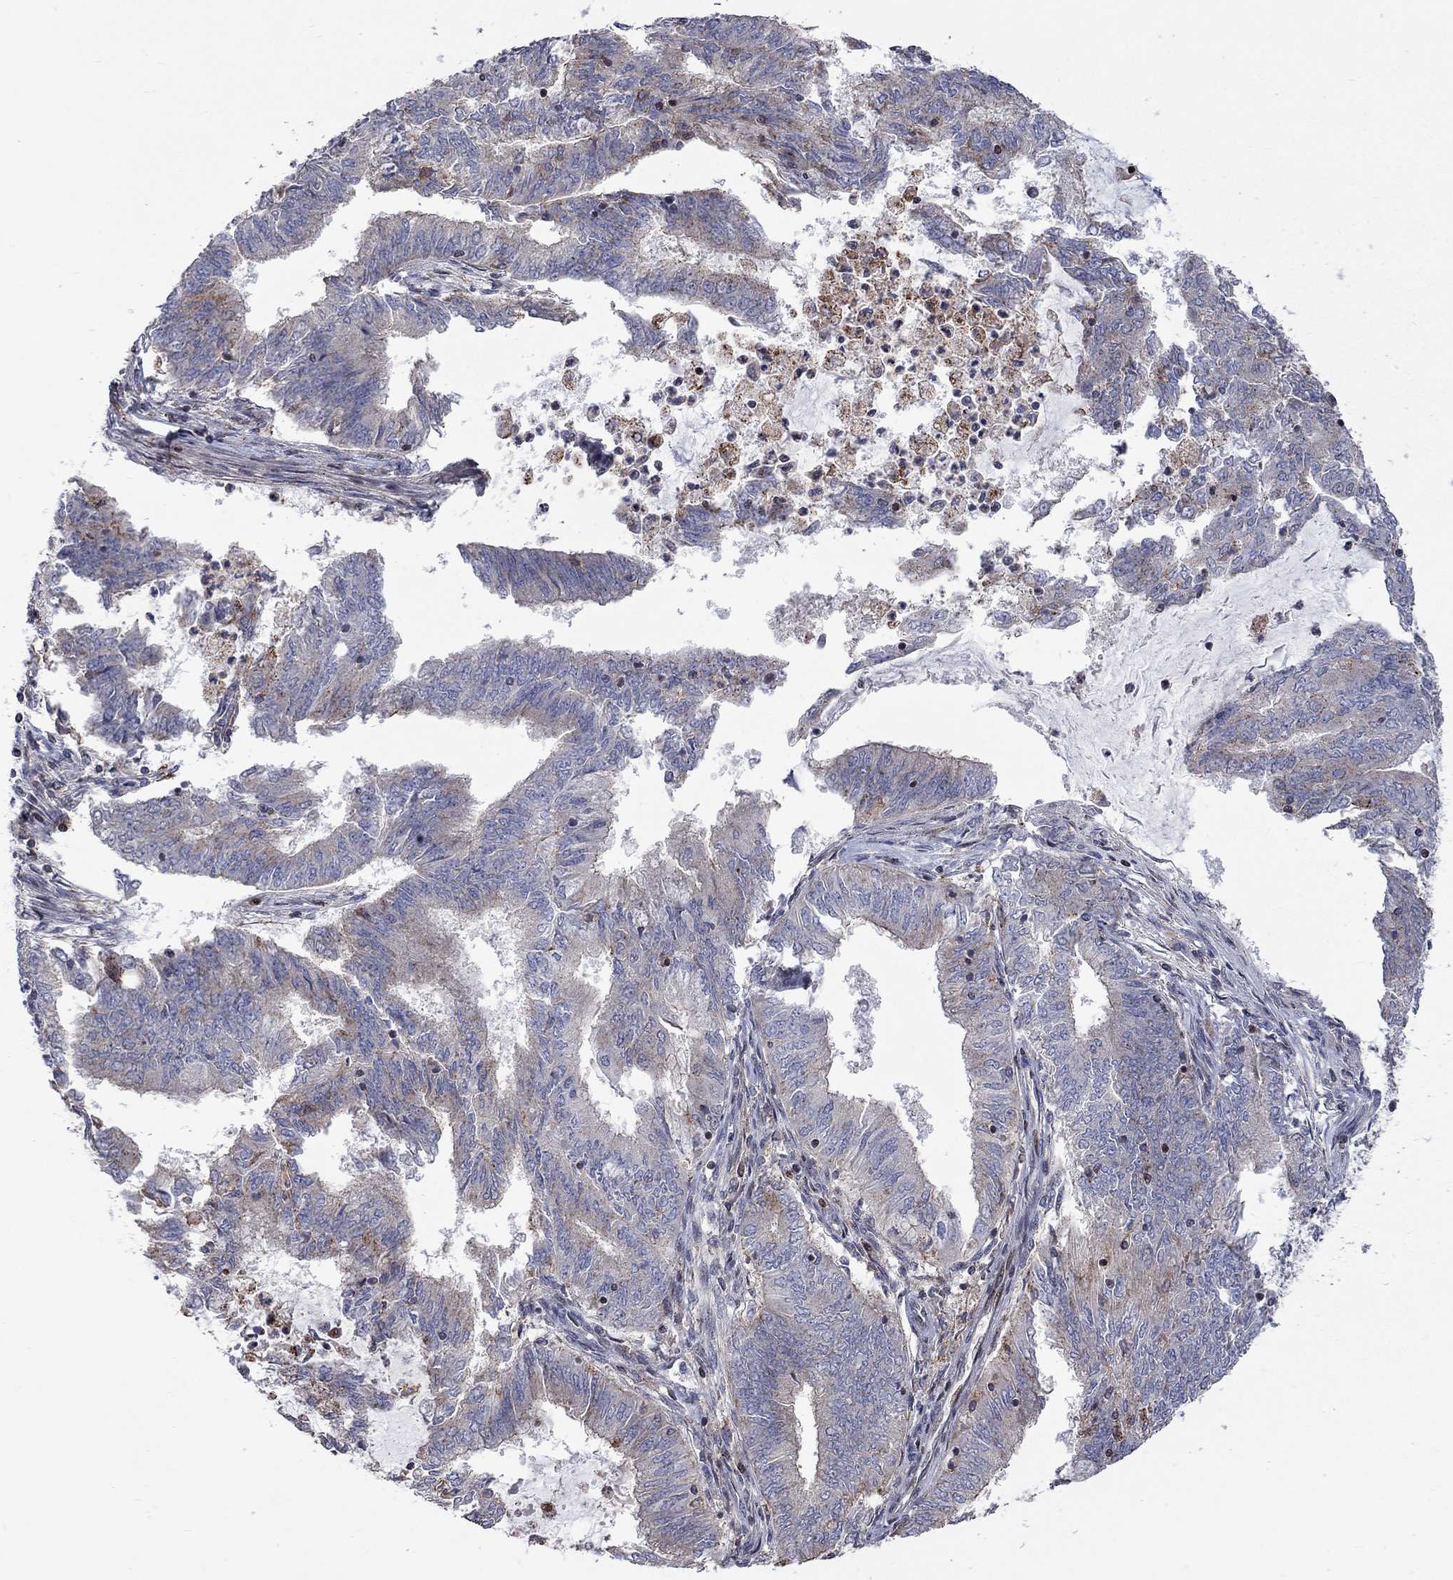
{"staining": {"intensity": "weak", "quantity": "<25%", "location": "cytoplasmic/membranous"}, "tissue": "endometrial cancer", "cell_type": "Tumor cells", "image_type": "cancer", "snomed": [{"axis": "morphology", "description": "Adenocarcinoma, NOS"}, {"axis": "topography", "description": "Endometrium"}], "caption": "An IHC photomicrograph of endometrial adenocarcinoma is shown. There is no staining in tumor cells of endometrial adenocarcinoma. The staining is performed using DAB (3,3'-diaminobenzidine) brown chromogen with nuclei counter-stained in using hematoxylin.", "gene": "ERN2", "patient": {"sex": "female", "age": 62}}